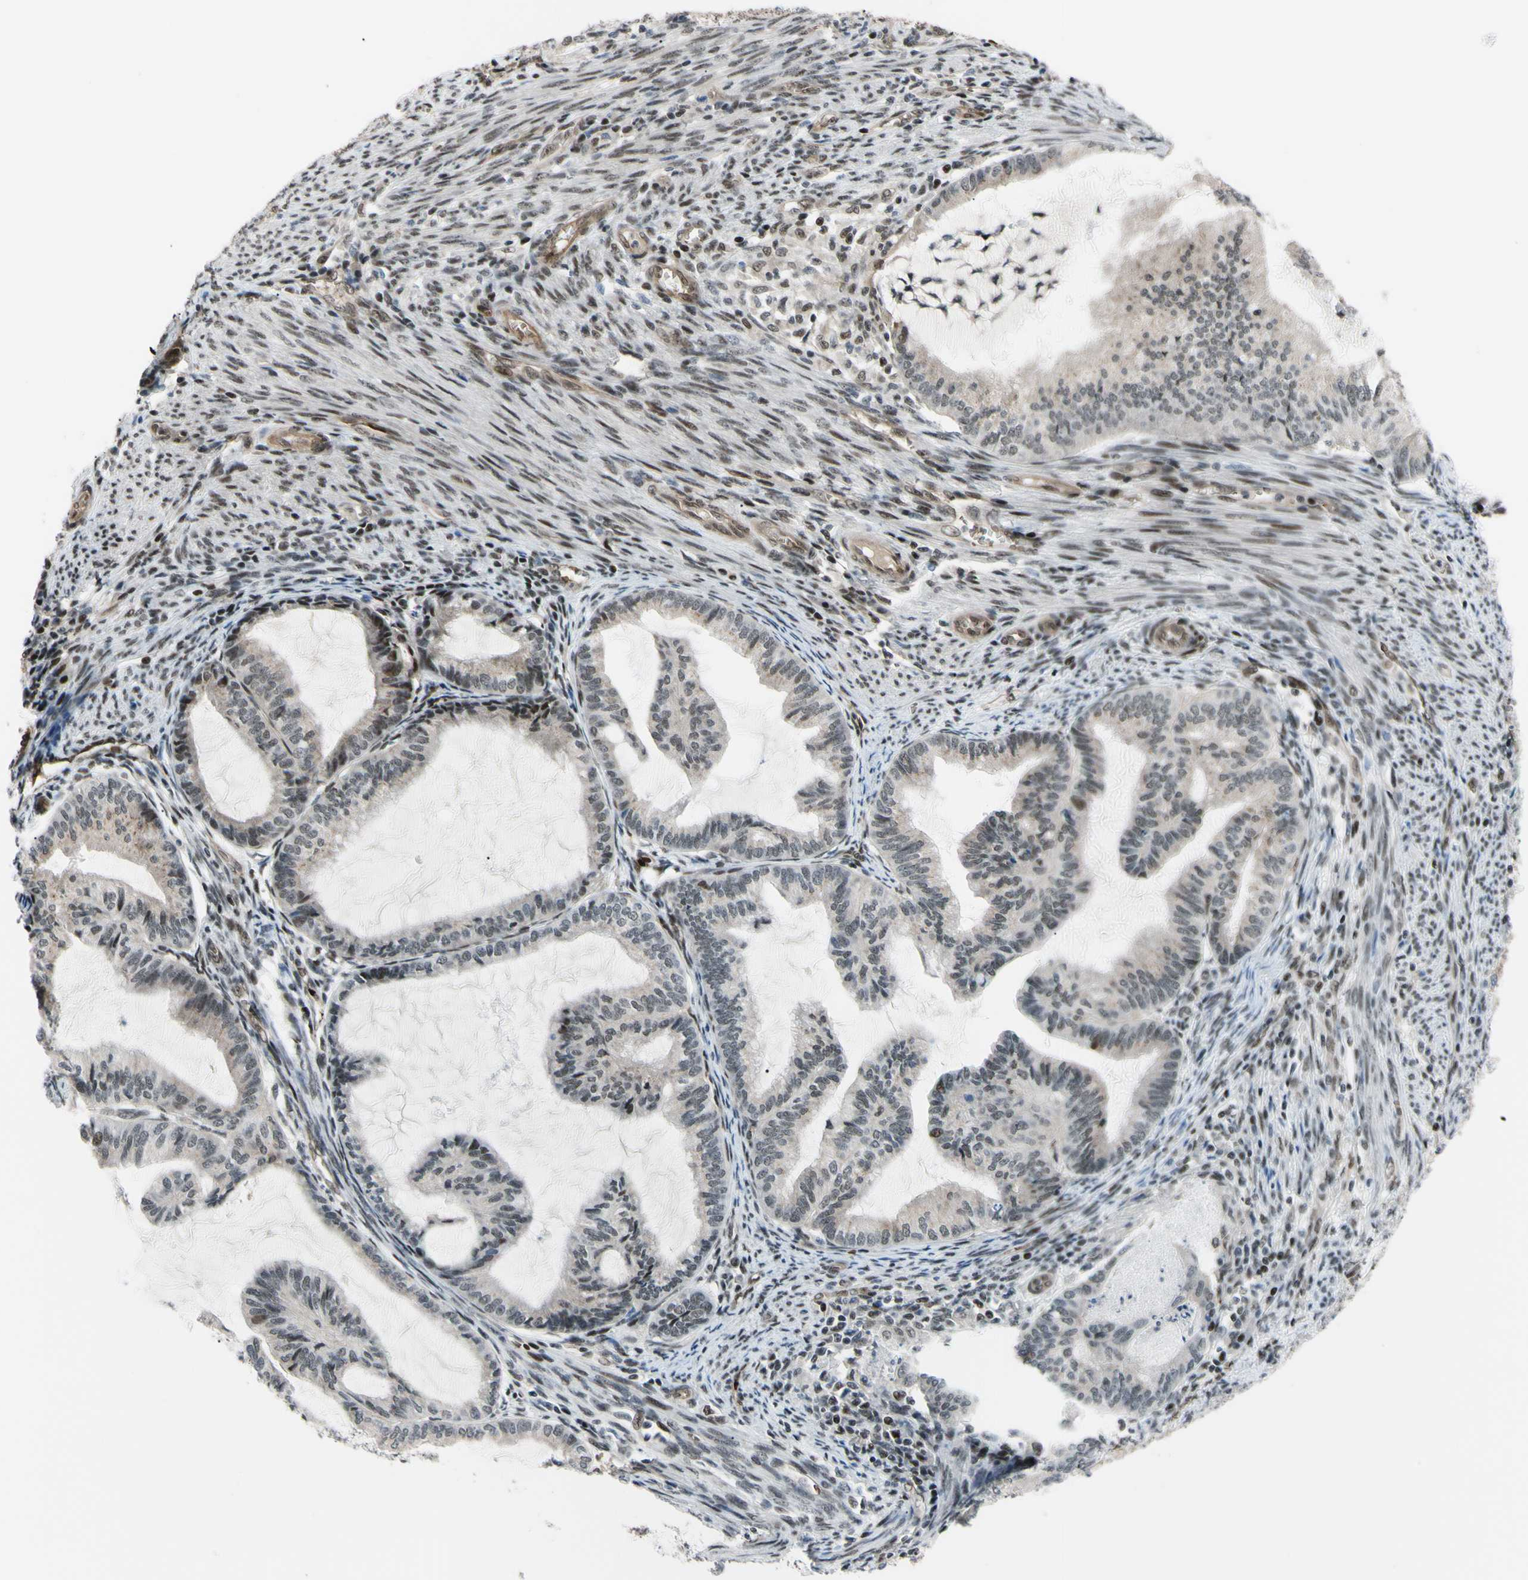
{"staining": {"intensity": "weak", "quantity": "<25%", "location": "cytoplasmic/membranous"}, "tissue": "cervical cancer", "cell_type": "Tumor cells", "image_type": "cancer", "snomed": [{"axis": "morphology", "description": "Normal tissue, NOS"}, {"axis": "morphology", "description": "Adenocarcinoma, NOS"}, {"axis": "topography", "description": "Cervix"}, {"axis": "topography", "description": "Endometrium"}], "caption": "IHC histopathology image of cervical cancer stained for a protein (brown), which shows no expression in tumor cells.", "gene": "THAP12", "patient": {"sex": "female", "age": 86}}